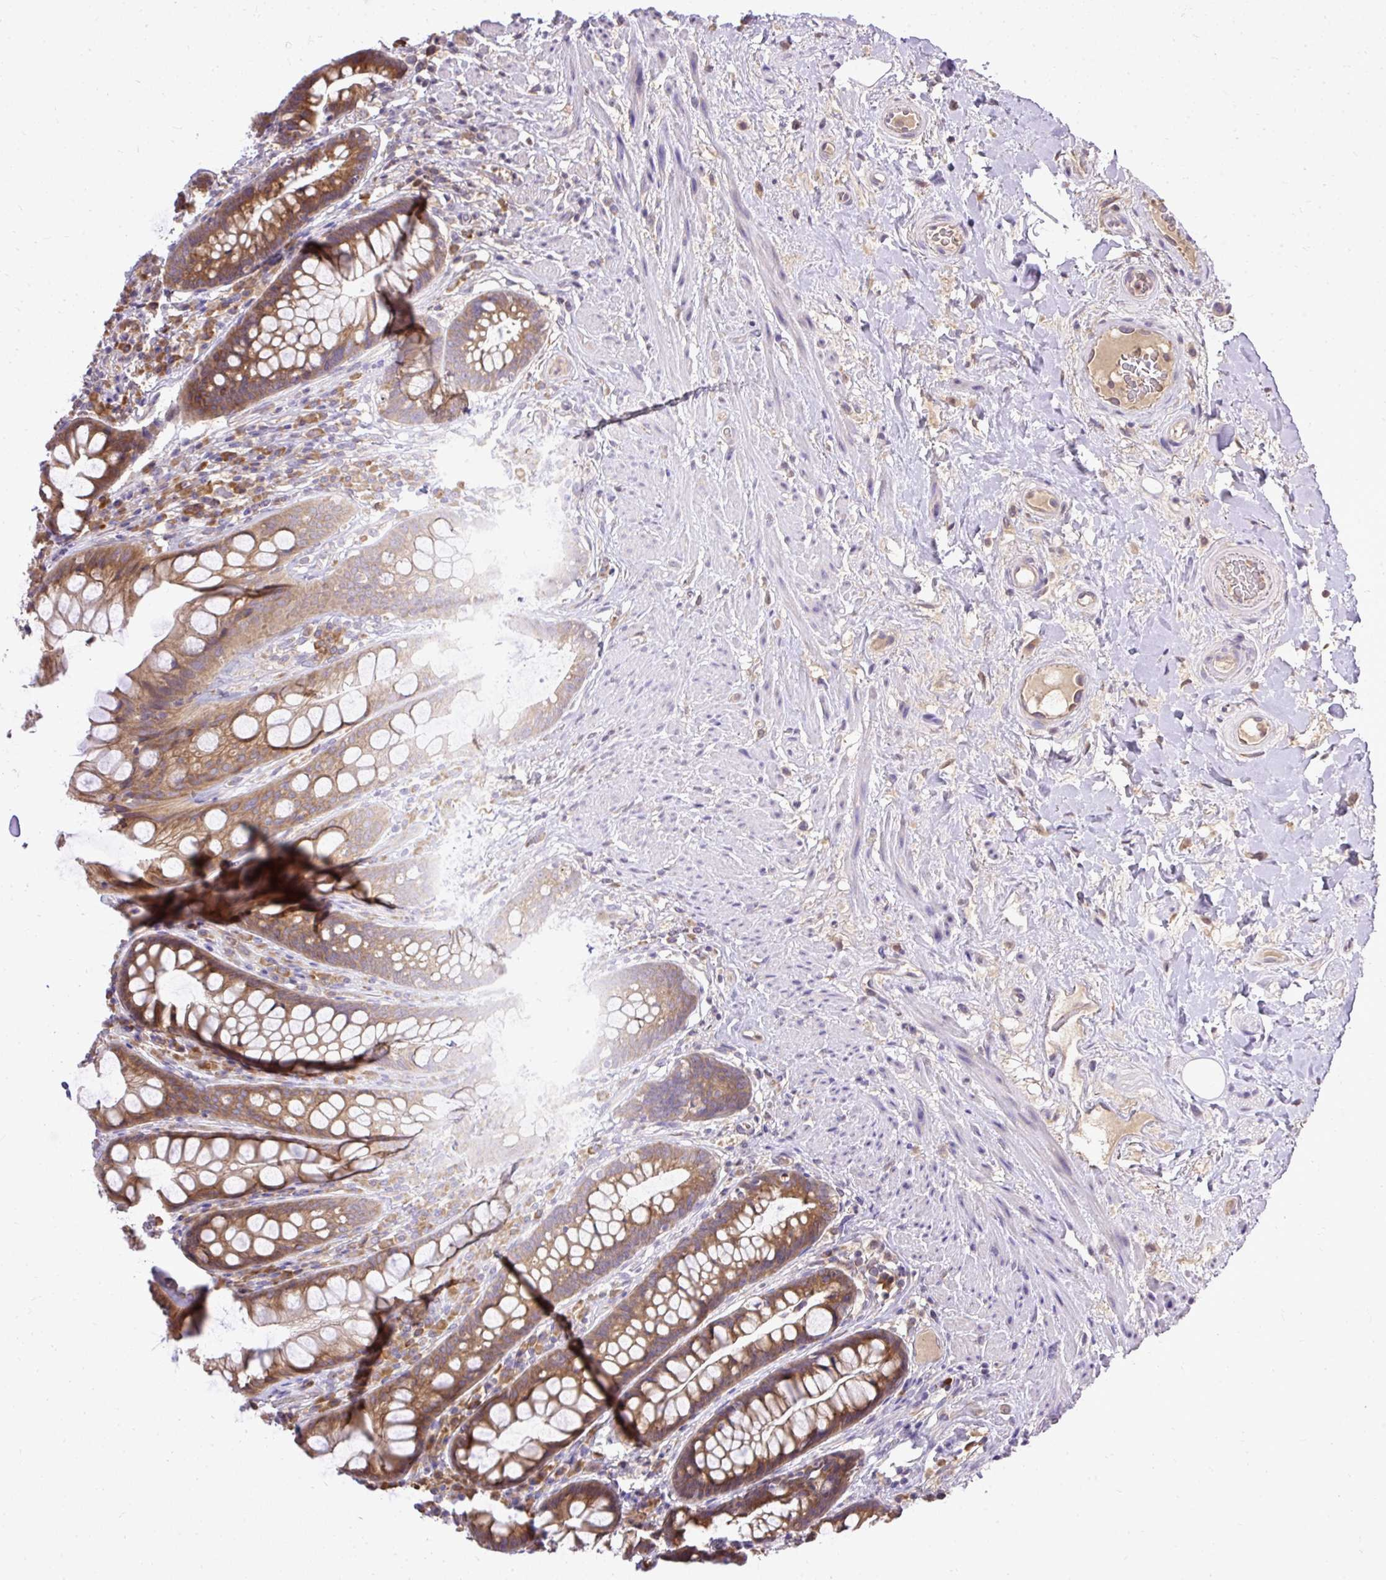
{"staining": {"intensity": "moderate", "quantity": ">75%", "location": "cytoplasmic/membranous"}, "tissue": "rectum", "cell_type": "Glandular cells", "image_type": "normal", "snomed": [{"axis": "morphology", "description": "Normal tissue, NOS"}, {"axis": "topography", "description": "Rectum"}], "caption": "A photomicrograph of human rectum stained for a protein exhibits moderate cytoplasmic/membranous brown staining in glandular cells.", "gene": "SEC63", "patient": {"sex": "male", "age": 74}}